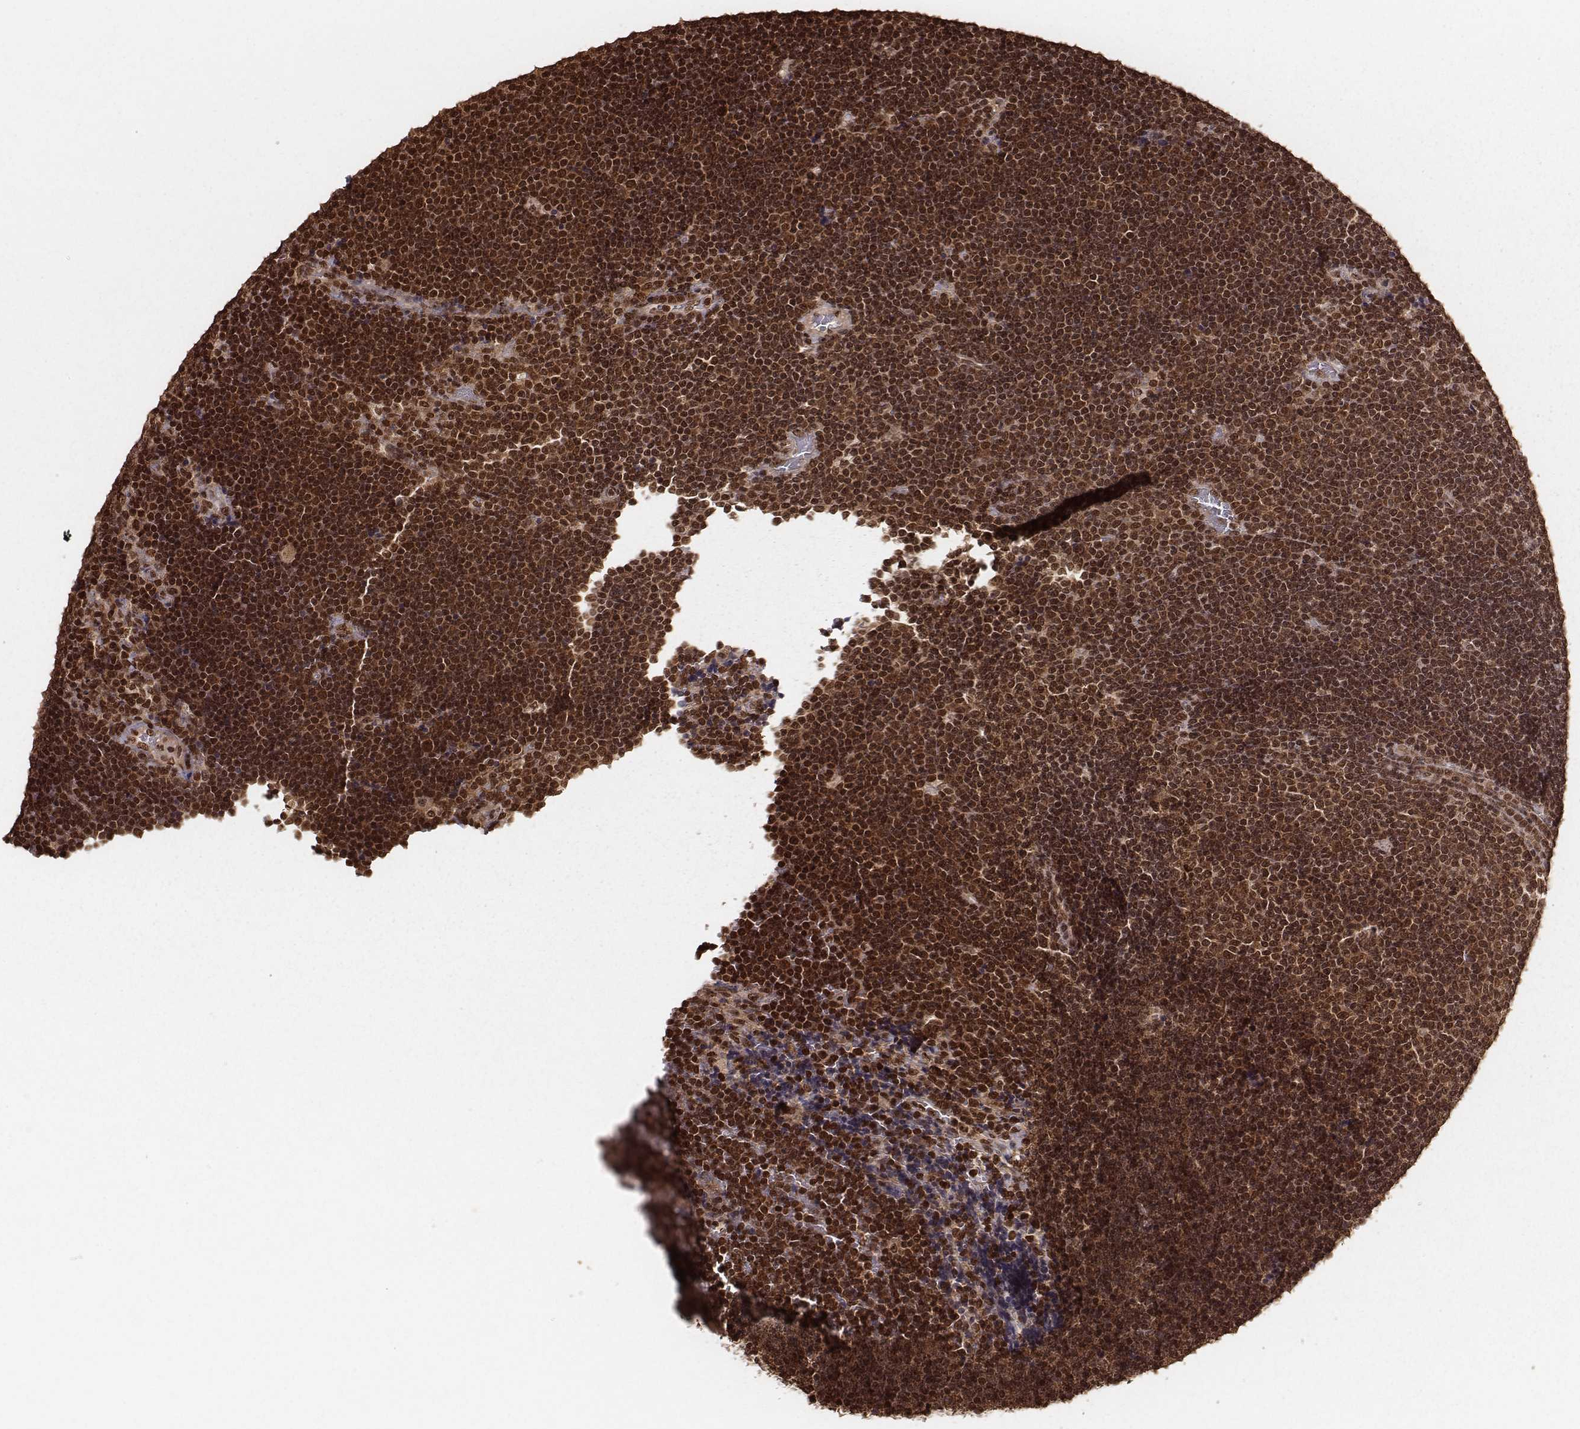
{"staining": {"intensity": "strong", "quantity": ">75%", "location": "cytoplasmic/membranous,nuclear"}, "tissue": "lymphoma", "cell_type": "Tumor cells", "image_type": "cancer", "snomed": [{"axis": "morphology", "description": "Malignant lymphoma, non-Hodgkin's type, Low grade"}, {"axis": "topography", "description": "Brain"}], "caption": "The photomicrograph shows staining of lymphoma, revealing strong cytoplasmic/membranous and nuclear protein expression (brown color) within tumor cells. (DAB IHC, brown staining for protein, blue staining for nuclei).", "gene": "NFX1", "patient": {"sex": "female", "age": 66}}